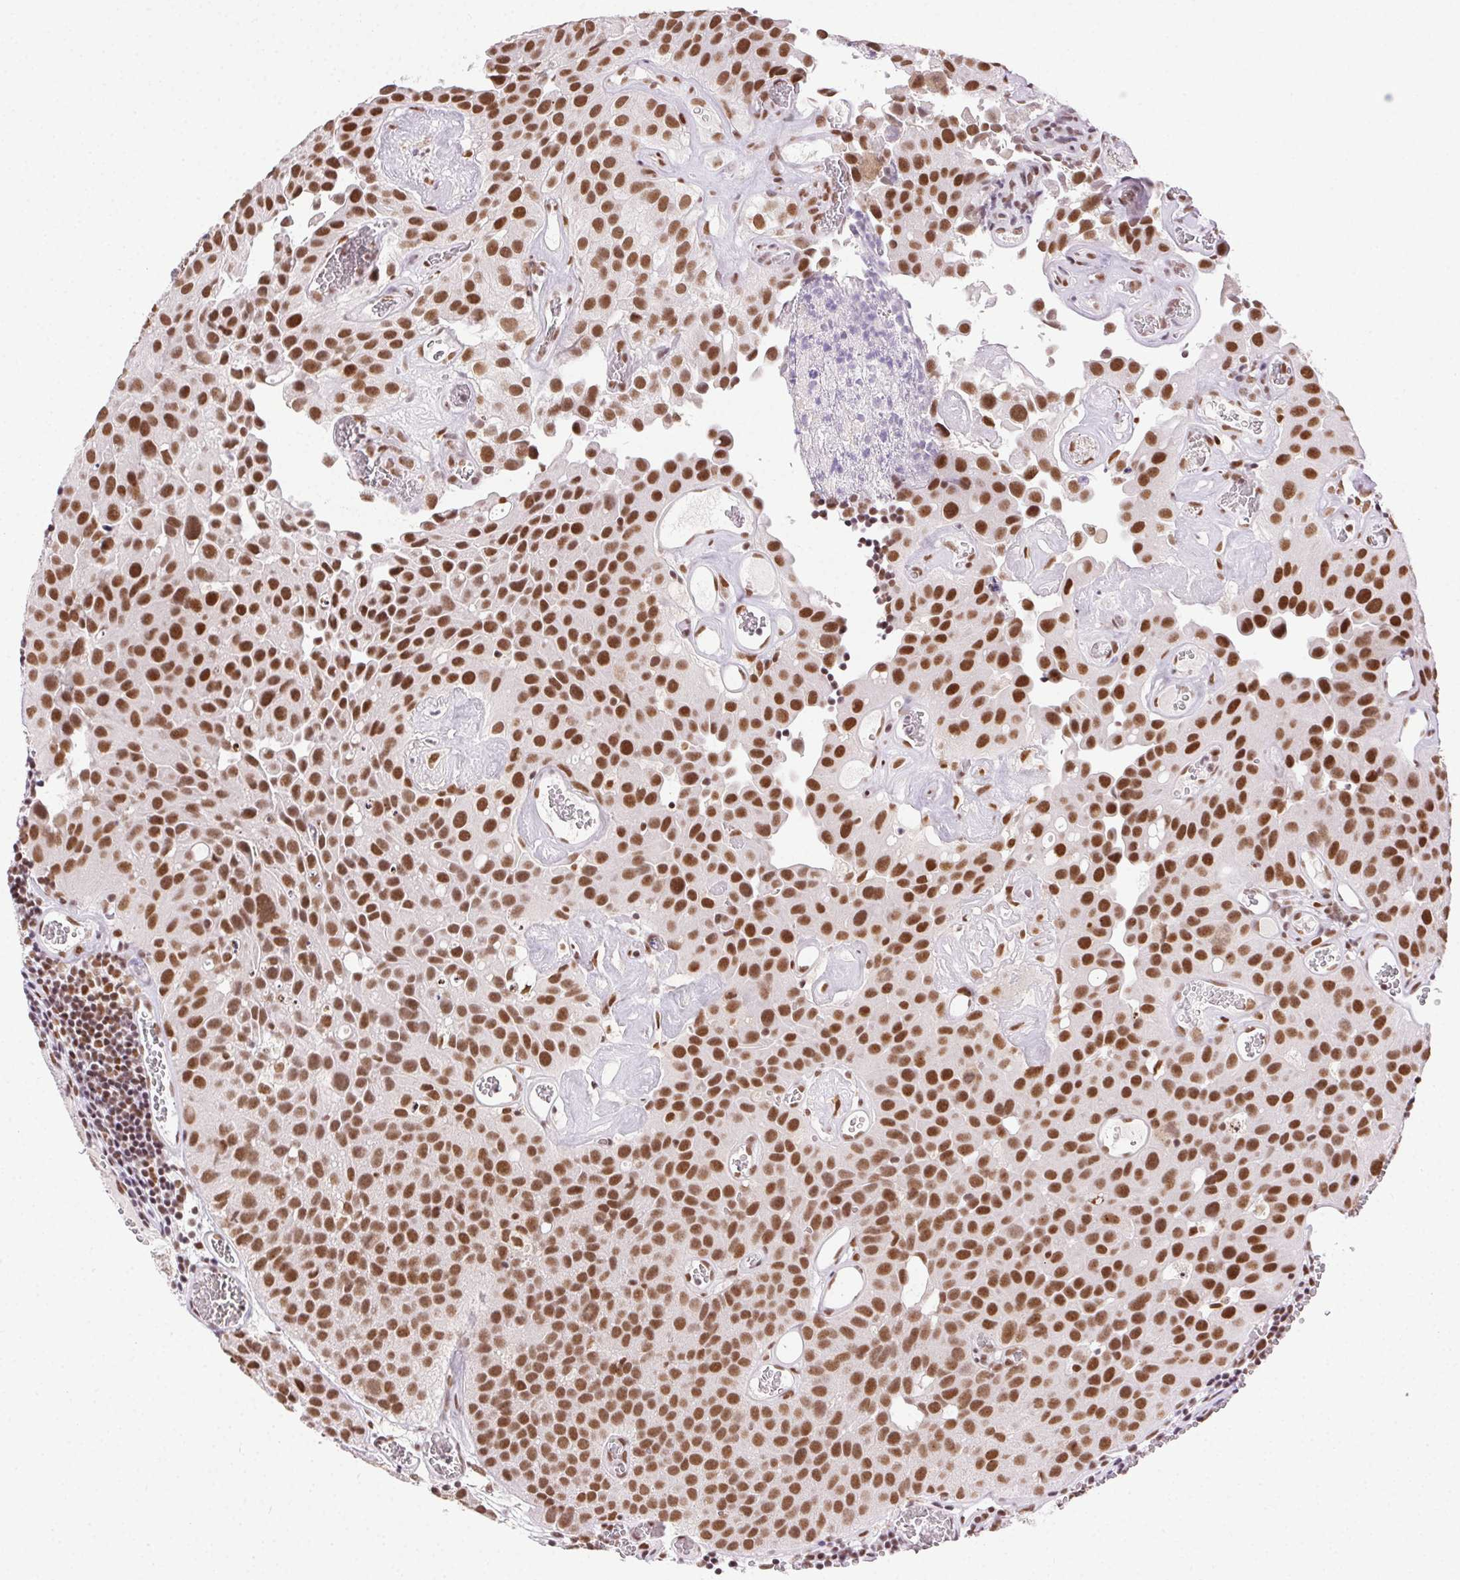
{"staining": {"intensity": "strong", "quantity": ">75%", "location": "nuclear"}, "tissue": "urothelial cancer", "cell_type": "Tumor cells", "image_type": "cancer", "snomed": [{"axis": "morphology", "description": "Urothelial carcinoma, Low grade"}, {"axis": "topography", "description": "Urinary bladder"}], "caption": "A high amount of strong nuclear staining is present in approximately >75% of tumor cells in low-grade urothelial carcinoma tissue.", "gene": "TRA2B", "patient": {"sex": "female", "age": 69}}